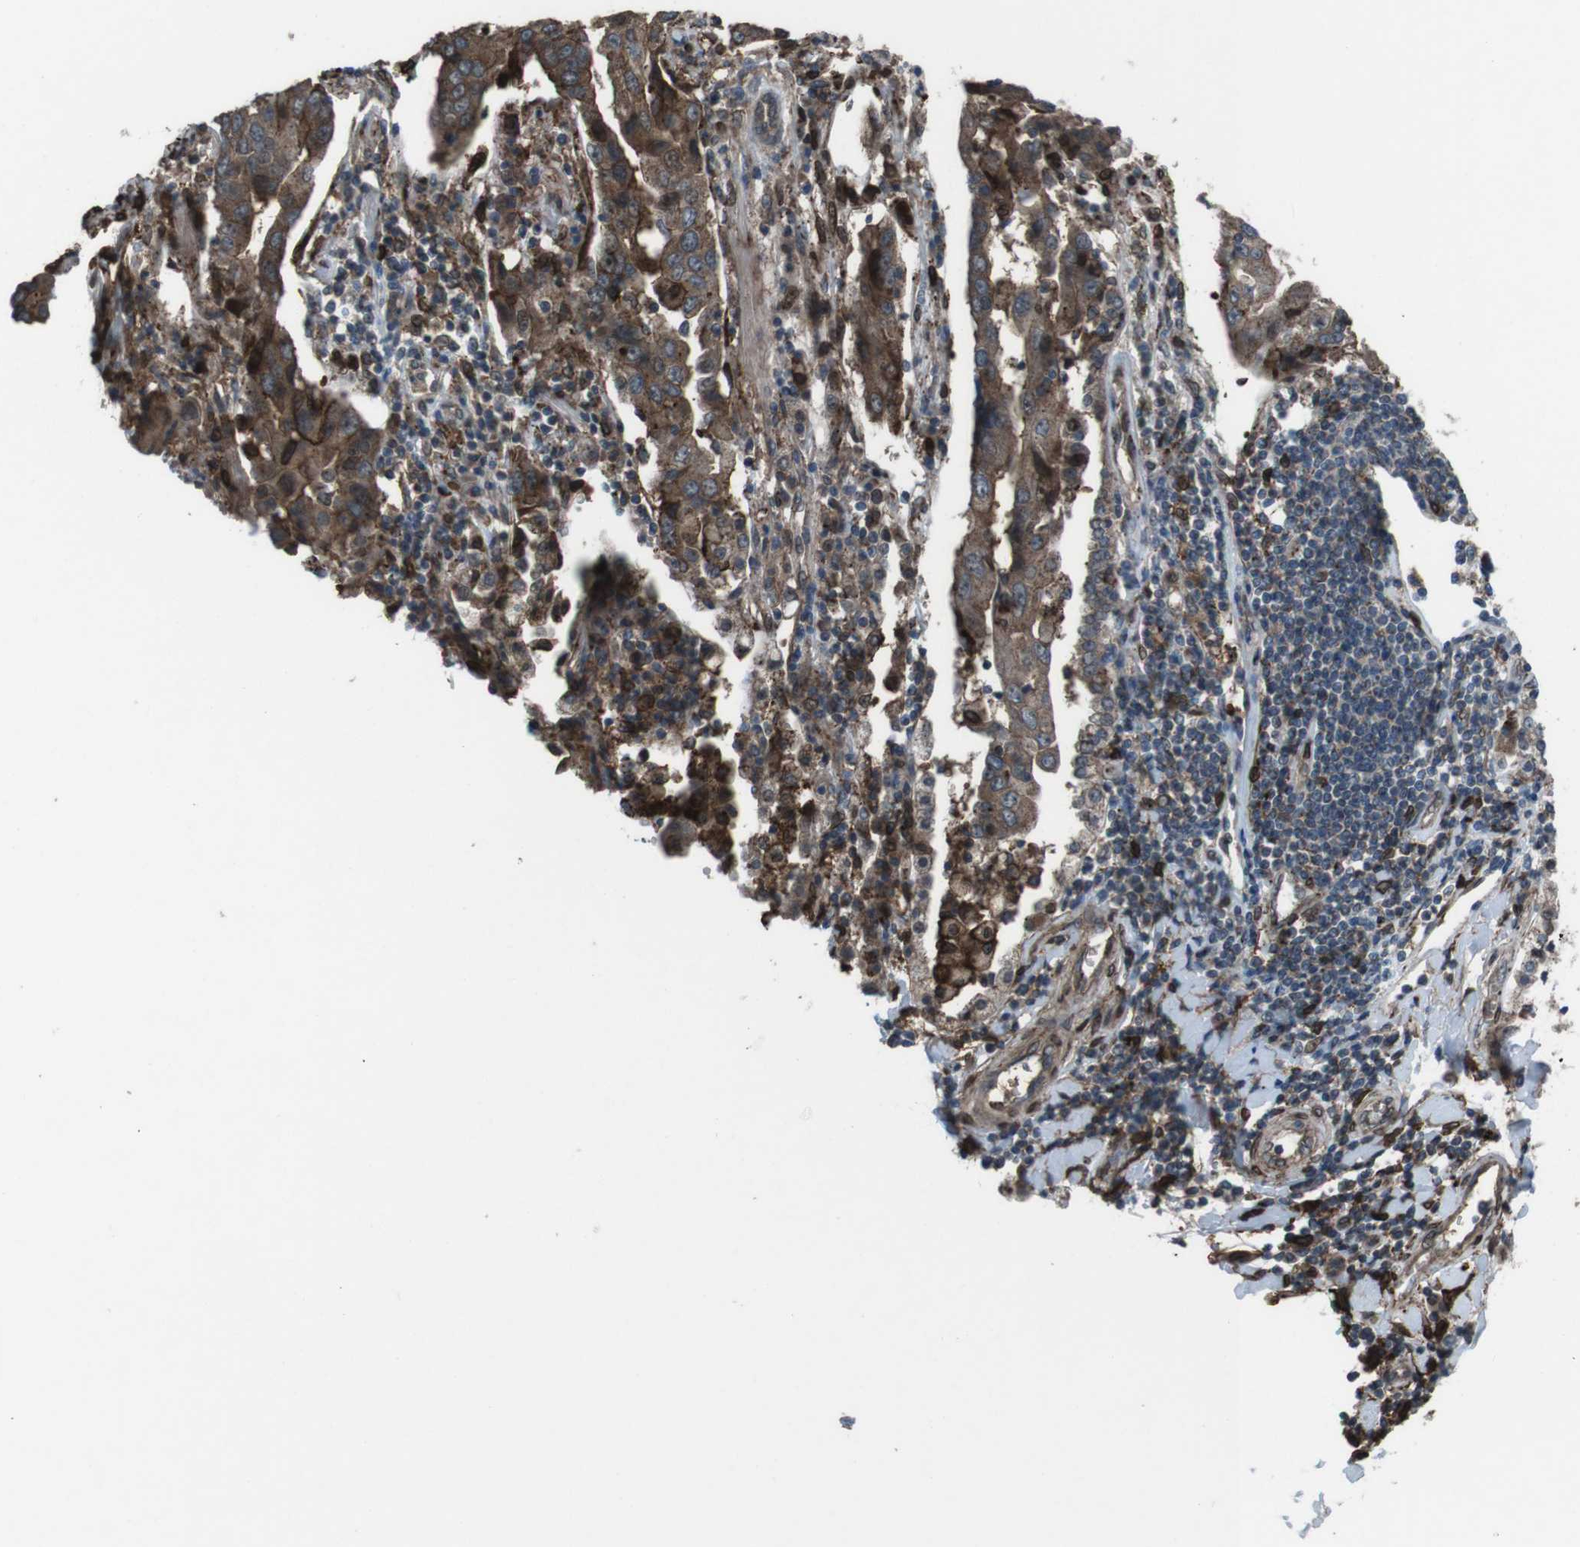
{"staining": {"intensity": "strong", "quantity": ">75%", "location": "cytoplasmic/membranous"}, "tissue": "lung cancer", "cell_type": "Tumor cells", "image_type": "cancer", "snomed": [{"axis": "morphology", "description": "Adenocarcinoma, NOS"}, {"axis": "topography", "description": "Lung"}], "caption": "Tumor cells show high levels of strong cytoplasmic/membranous expression in about >75% of cells in human adenocarcinoma (lung). The staining was performed using DAB (3,3'-diaminobenzidine) to visualize the protein expression in brown, while the nuclei were stained in blue with hematoxylin (Magnification: 20x).", "gene": "GDF10", "patient": {"sex": "female", "age": 65}}